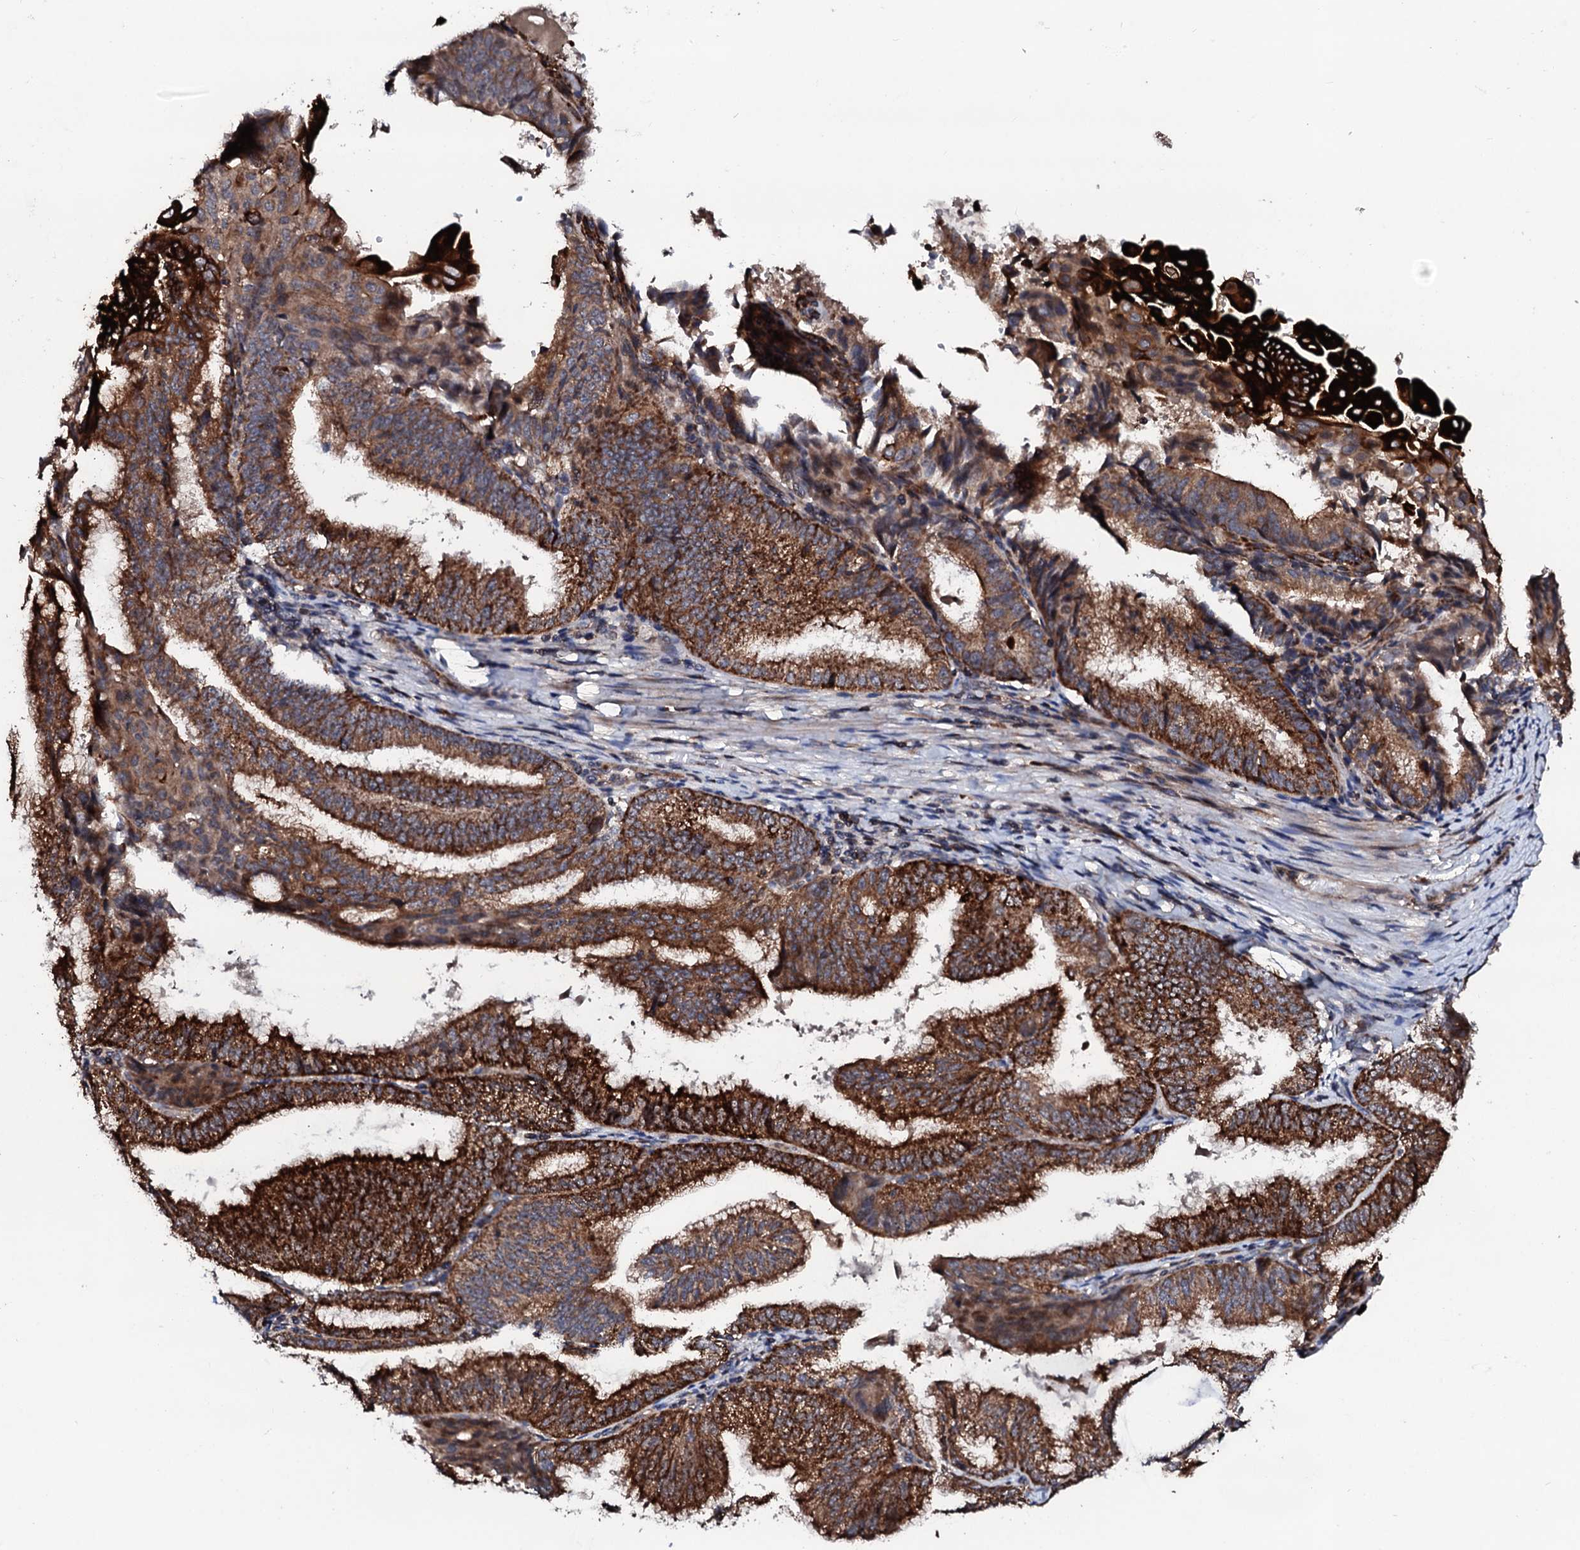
{"staining": {"intensity": "strong", "quantity": ">75%", "location": "cytoplasmic/membranous"}, "tissue": "endometrial cancer", "cell_type": "Tumor cells", "image_type": "cancer", "snomed": [{"axis": "morphology", "description": "Adenocarcinoma, NOS"}, {"axis": "topography", "description": "Endometrium"}], "caption": "Endometrial adenocarcinoma was stained to show a protein in brown. There is high levels of strong cytoplasmic/membranous expression in about >75% of tumor cells. (DAB IHC, brown staining for protein, blue staining for nuclei).", "gene": "SDHAF2", "patient": {"sex": "female", "age": 49}}